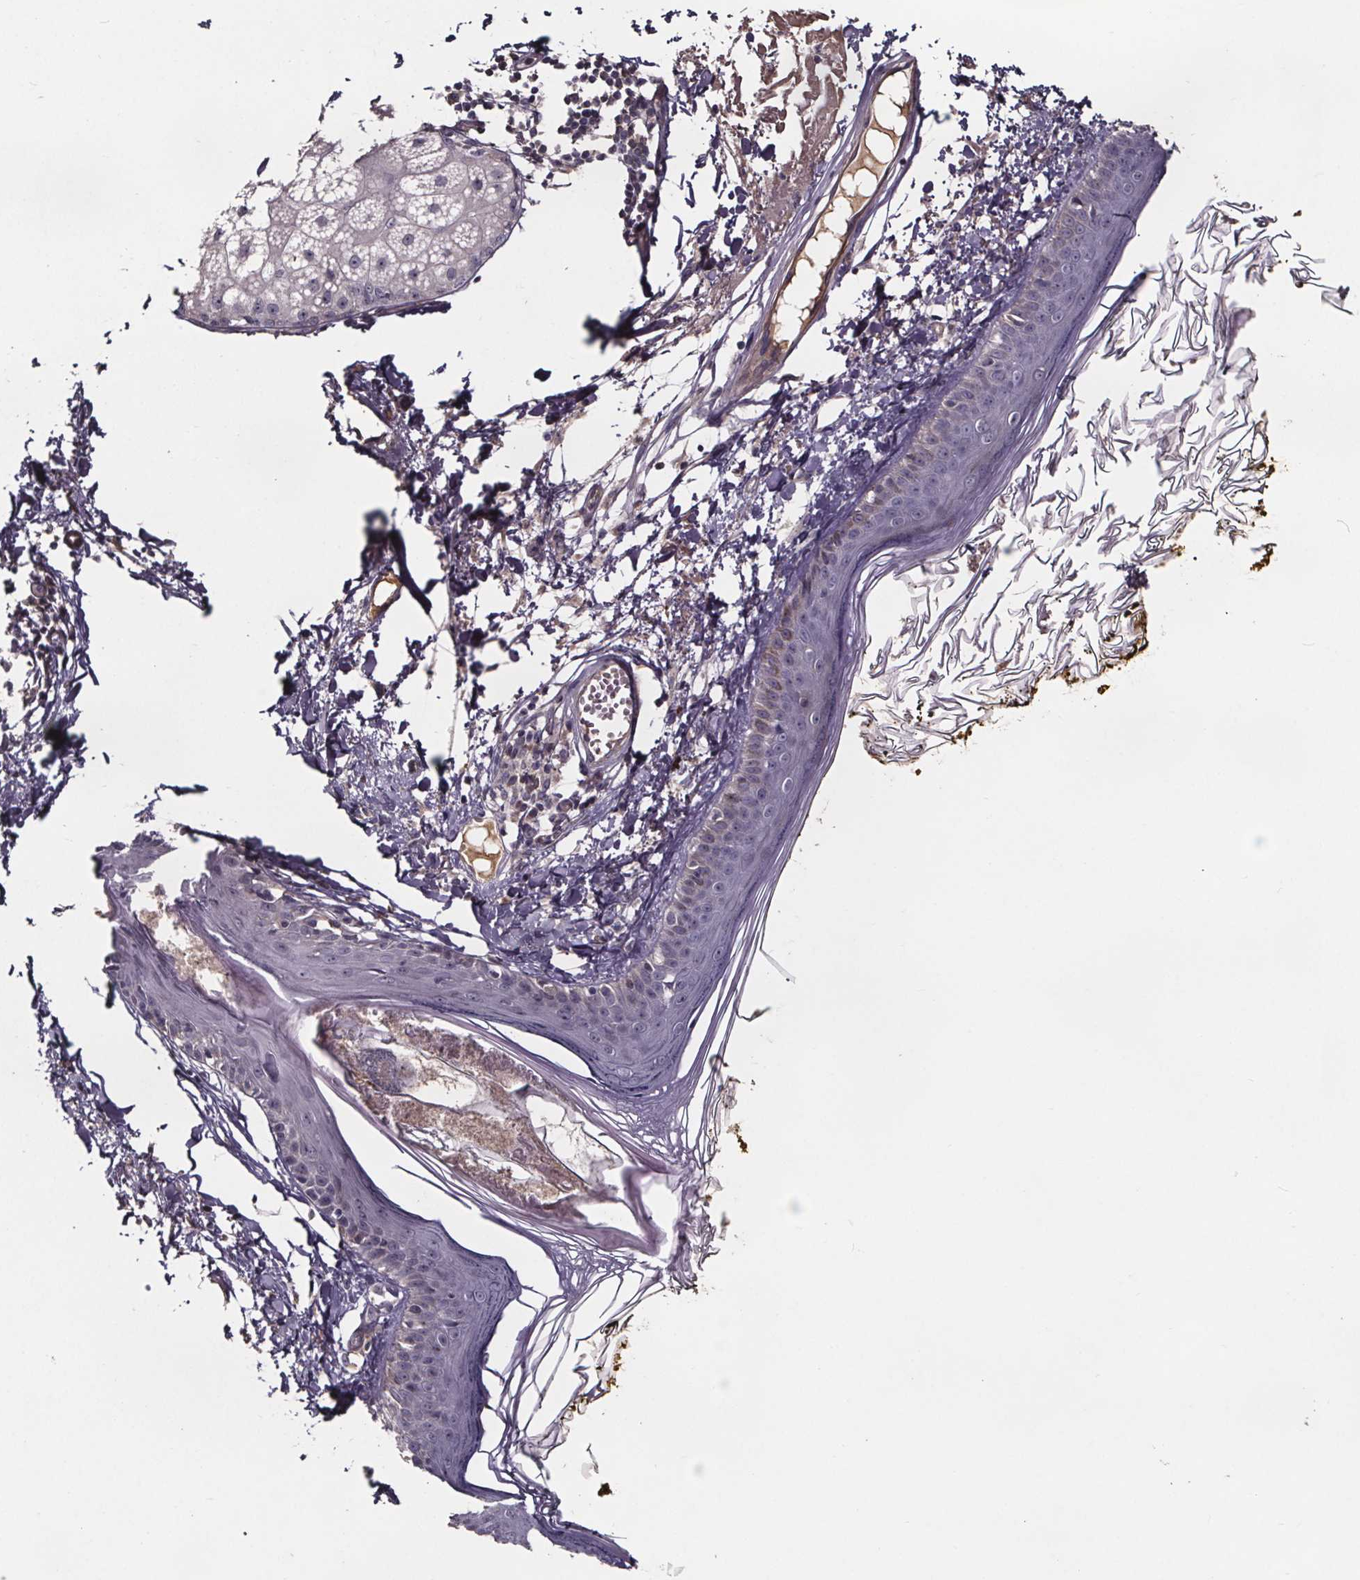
{"staining": {"intensity": "negative", "quantity": "none", "location": "none"}, "tissue": "skin", "cell_type": "Fibroblasts", "image_type": "normal", "snomed": [{"axis": "morphology", "description": "Normal tissue, NOS"}, {"axis": "topography", "description": "Skin"}], "caption": "A high-resolution histopathology image shows immunohistochemistry staining of benign skin, which reveals no significant expression in fibroblasts.", "gene": "NPHP4", "patient": {"sex": "male", "age": 76}}